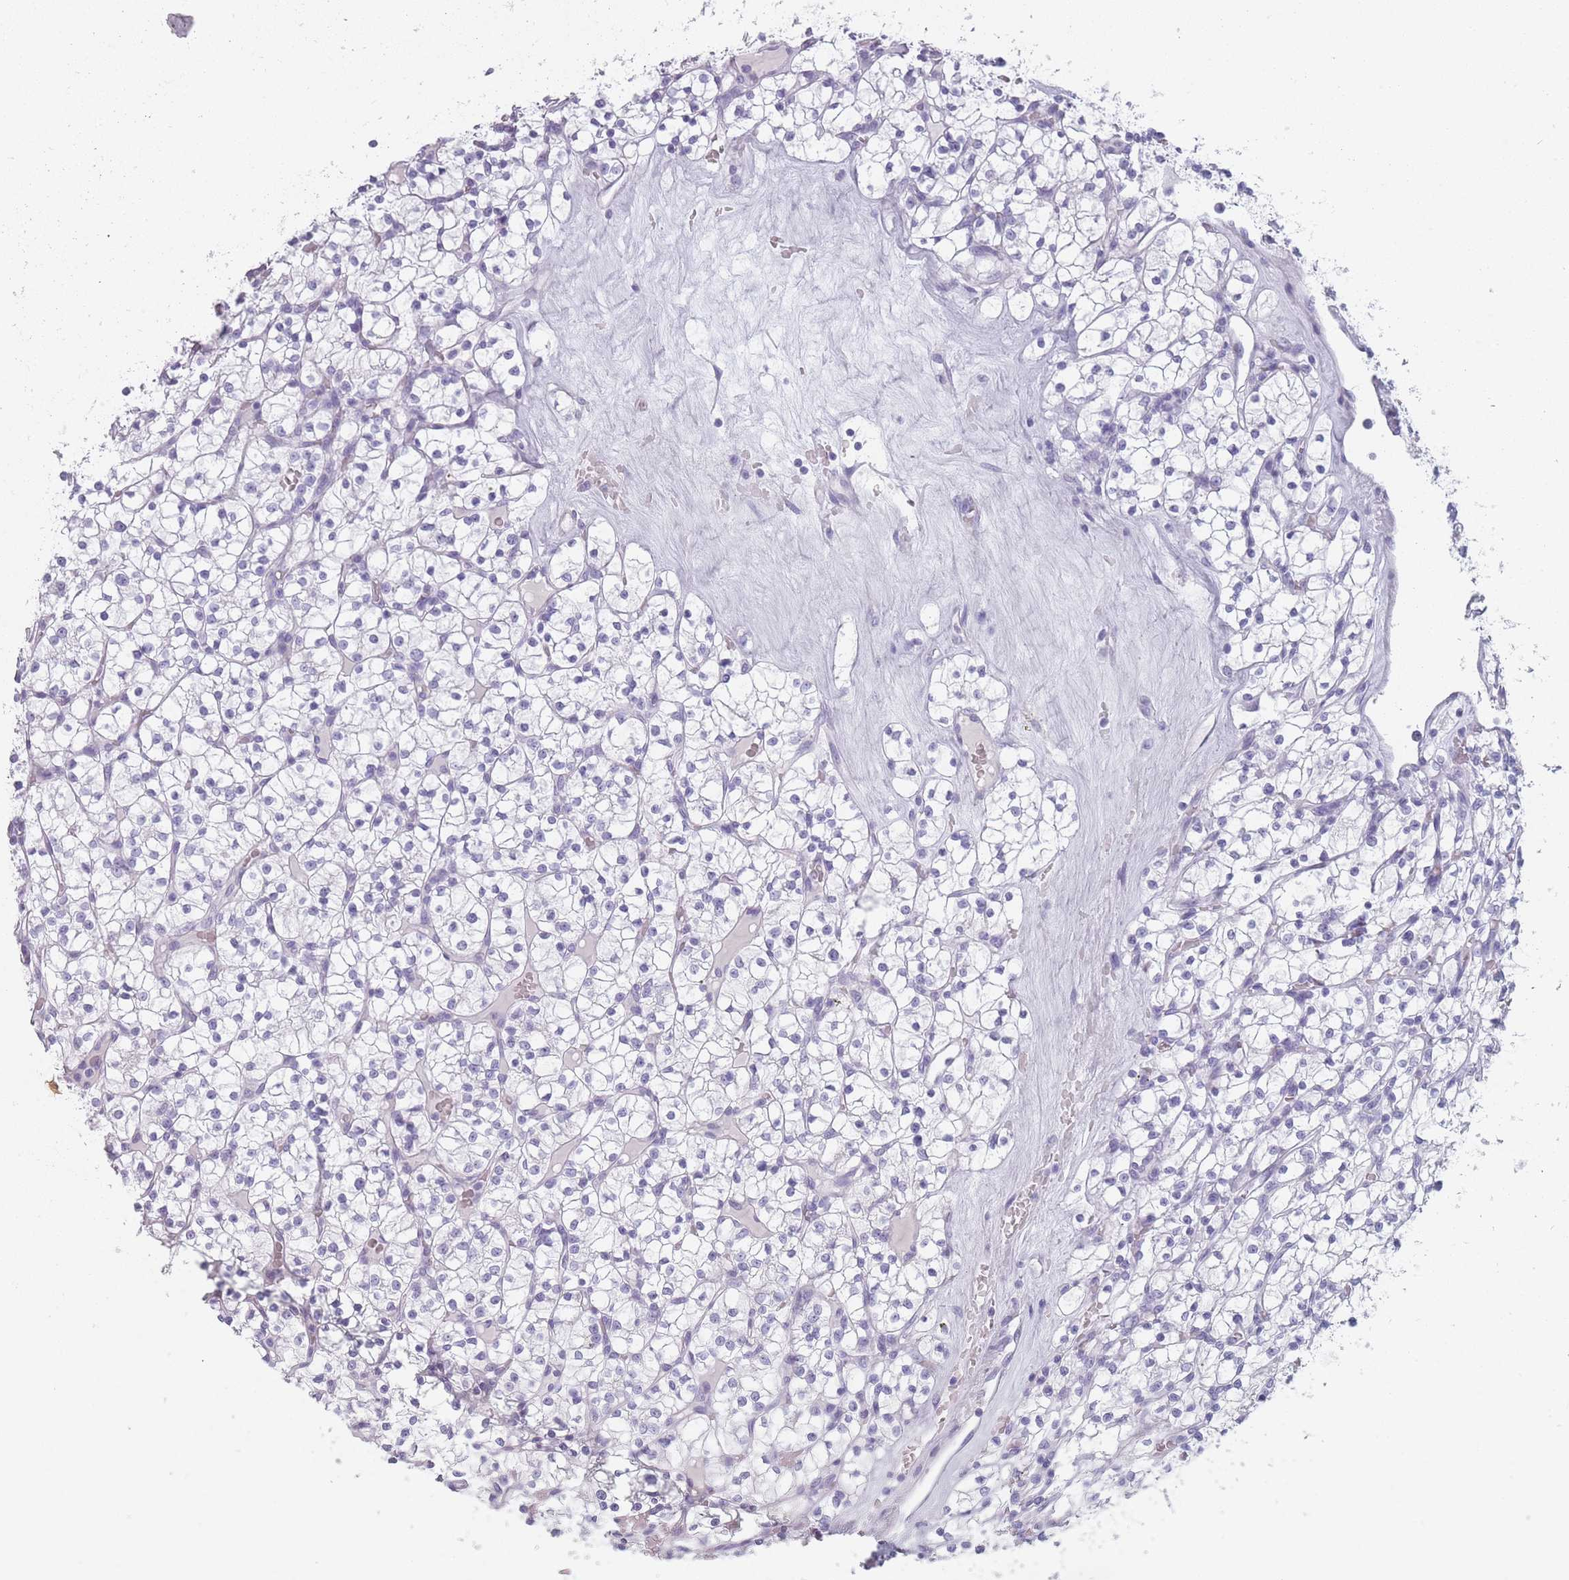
{"staining": {"intensity": "negative", "quantity": "none", "location": "none"}, "tissue": "renal cancer", "cell_type": "Tumor cells", "image_type": "cancer", "snomed": [{"axis": "morphology", "description": "Adenocarcinoma, NOS"}, {"axis": "topography", "description": "Kidney"}], "caption": "High magnification brightfield microscopy of renal adenocarcinoma stained with DAB (brown) and counterstained with hematoxylin (blue): tumor cells show no significant staining.", "gene": "PPFIA3", "patient": {"sex": "female", "age": 64}}